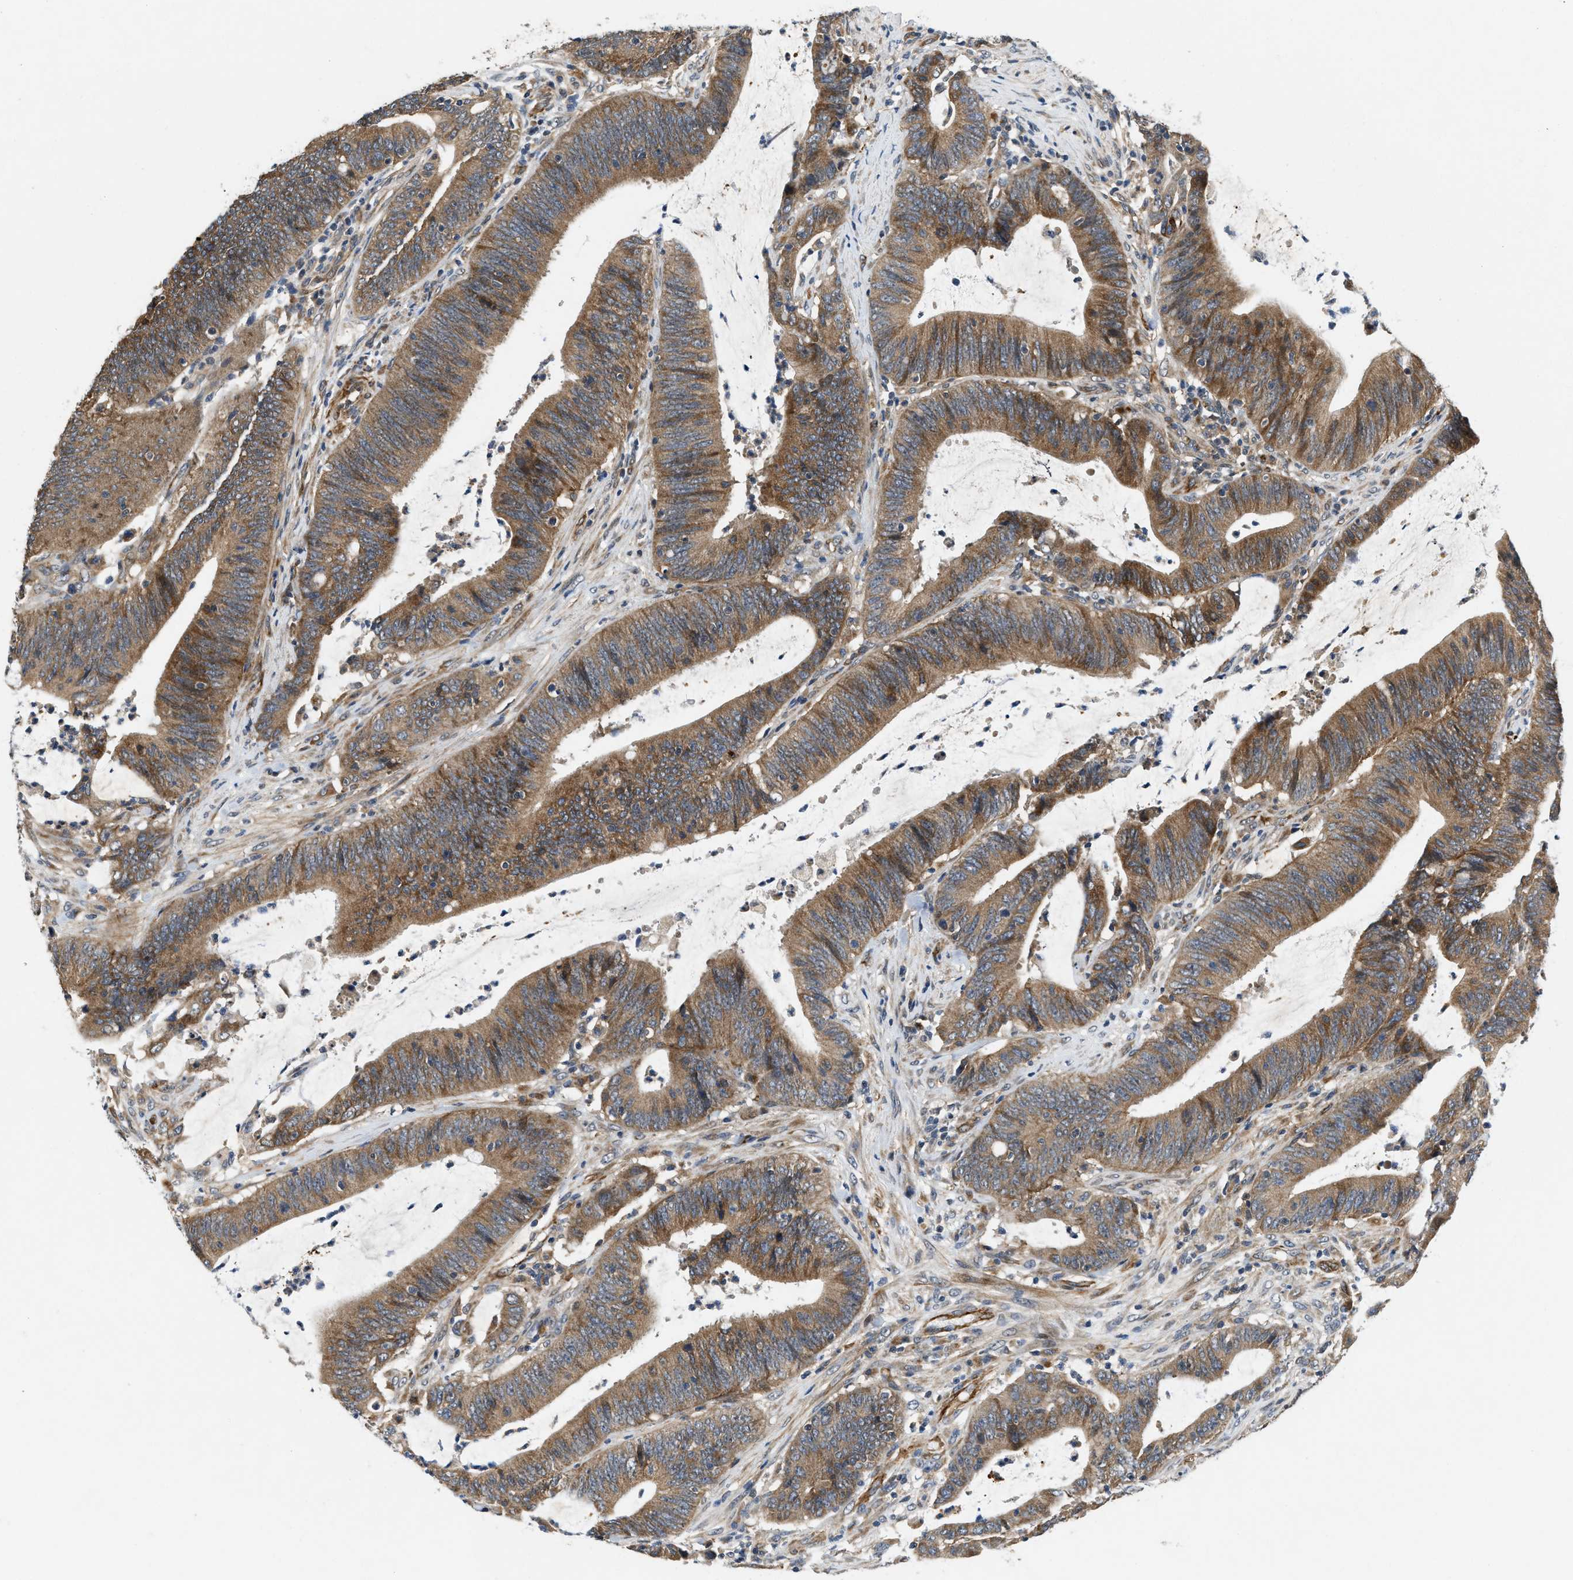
{"staining": {"intensity": "moderate", "quantity": ">75%", "location": "cytoplasmic/membranous"}, "tissue": "colorectal cancer", "cell_type": "Tumor cells", "image_type": "cancer", "snomed": [{"axis": "morphology", "description": "Normal tissue, NOS"}, {"axis": "morphology", "description": "Adenocarcinoma, NOS"}, {"axis": "topography", "description": "Rectum"}], "caption": "Moderate cytoplasmic/membranous positivity is identified in approximately >75% of tumor cells in colorectal cancer.", "gene": "ZNF599", "patient": {"sex": "female", "age": 66}}